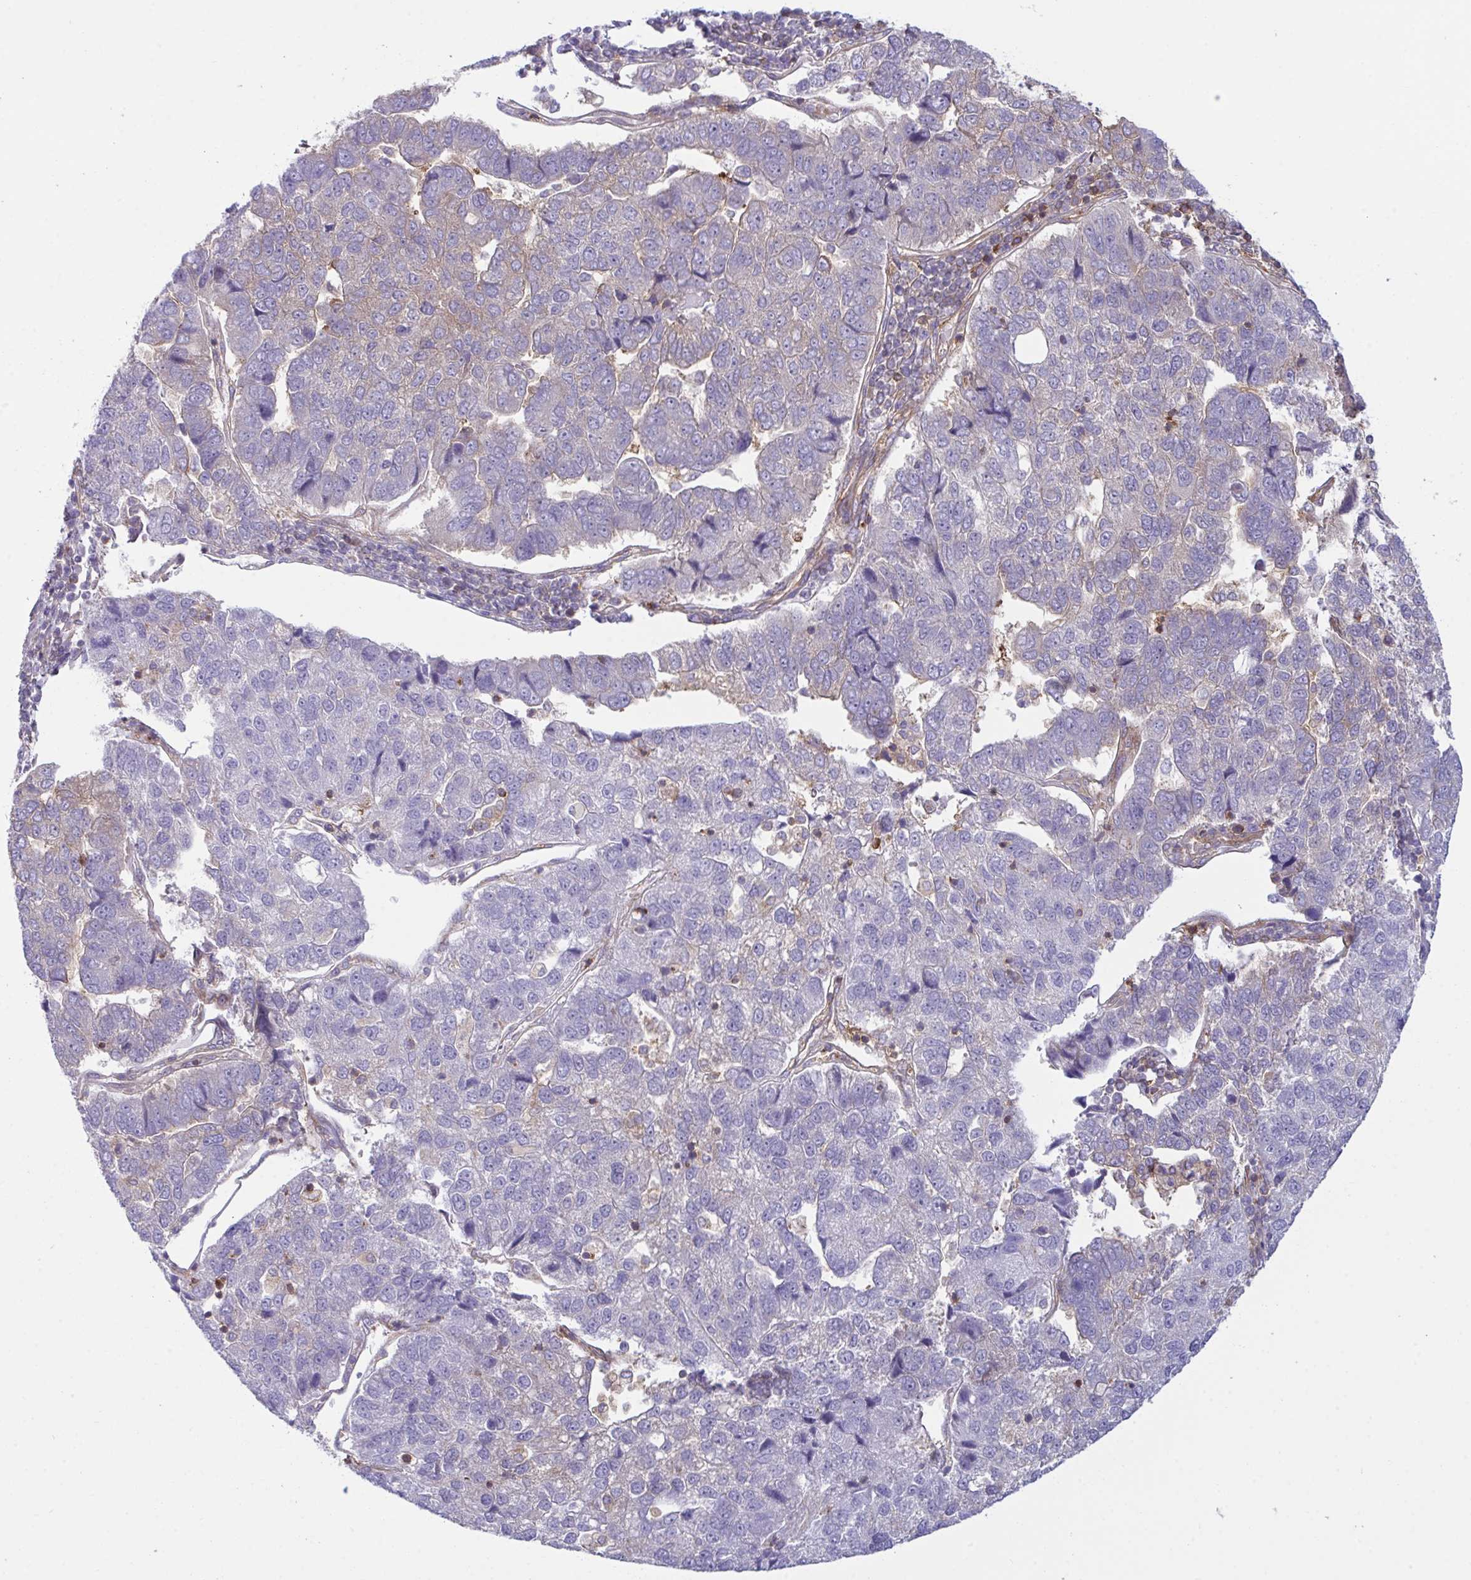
{"staining": {"intensity": "negative", "quantity": "none", "location": "none"}, "tissue": "pancreatic cancer", "cell_type": "Tumor cells", "image_type": "cancer", "snomed": [{"axis": "morphology", "description": "Adenocarcinoma, NOS"}, {"axis": "topography", "description": "Pancreas"}], "caption": "Immunohistochemical staining of pancreatic adenocarcinoma reveals no significant expression in tumor cells.", "gene": "TSC22D3", "patient": {"sex": "female", "age": 61}}